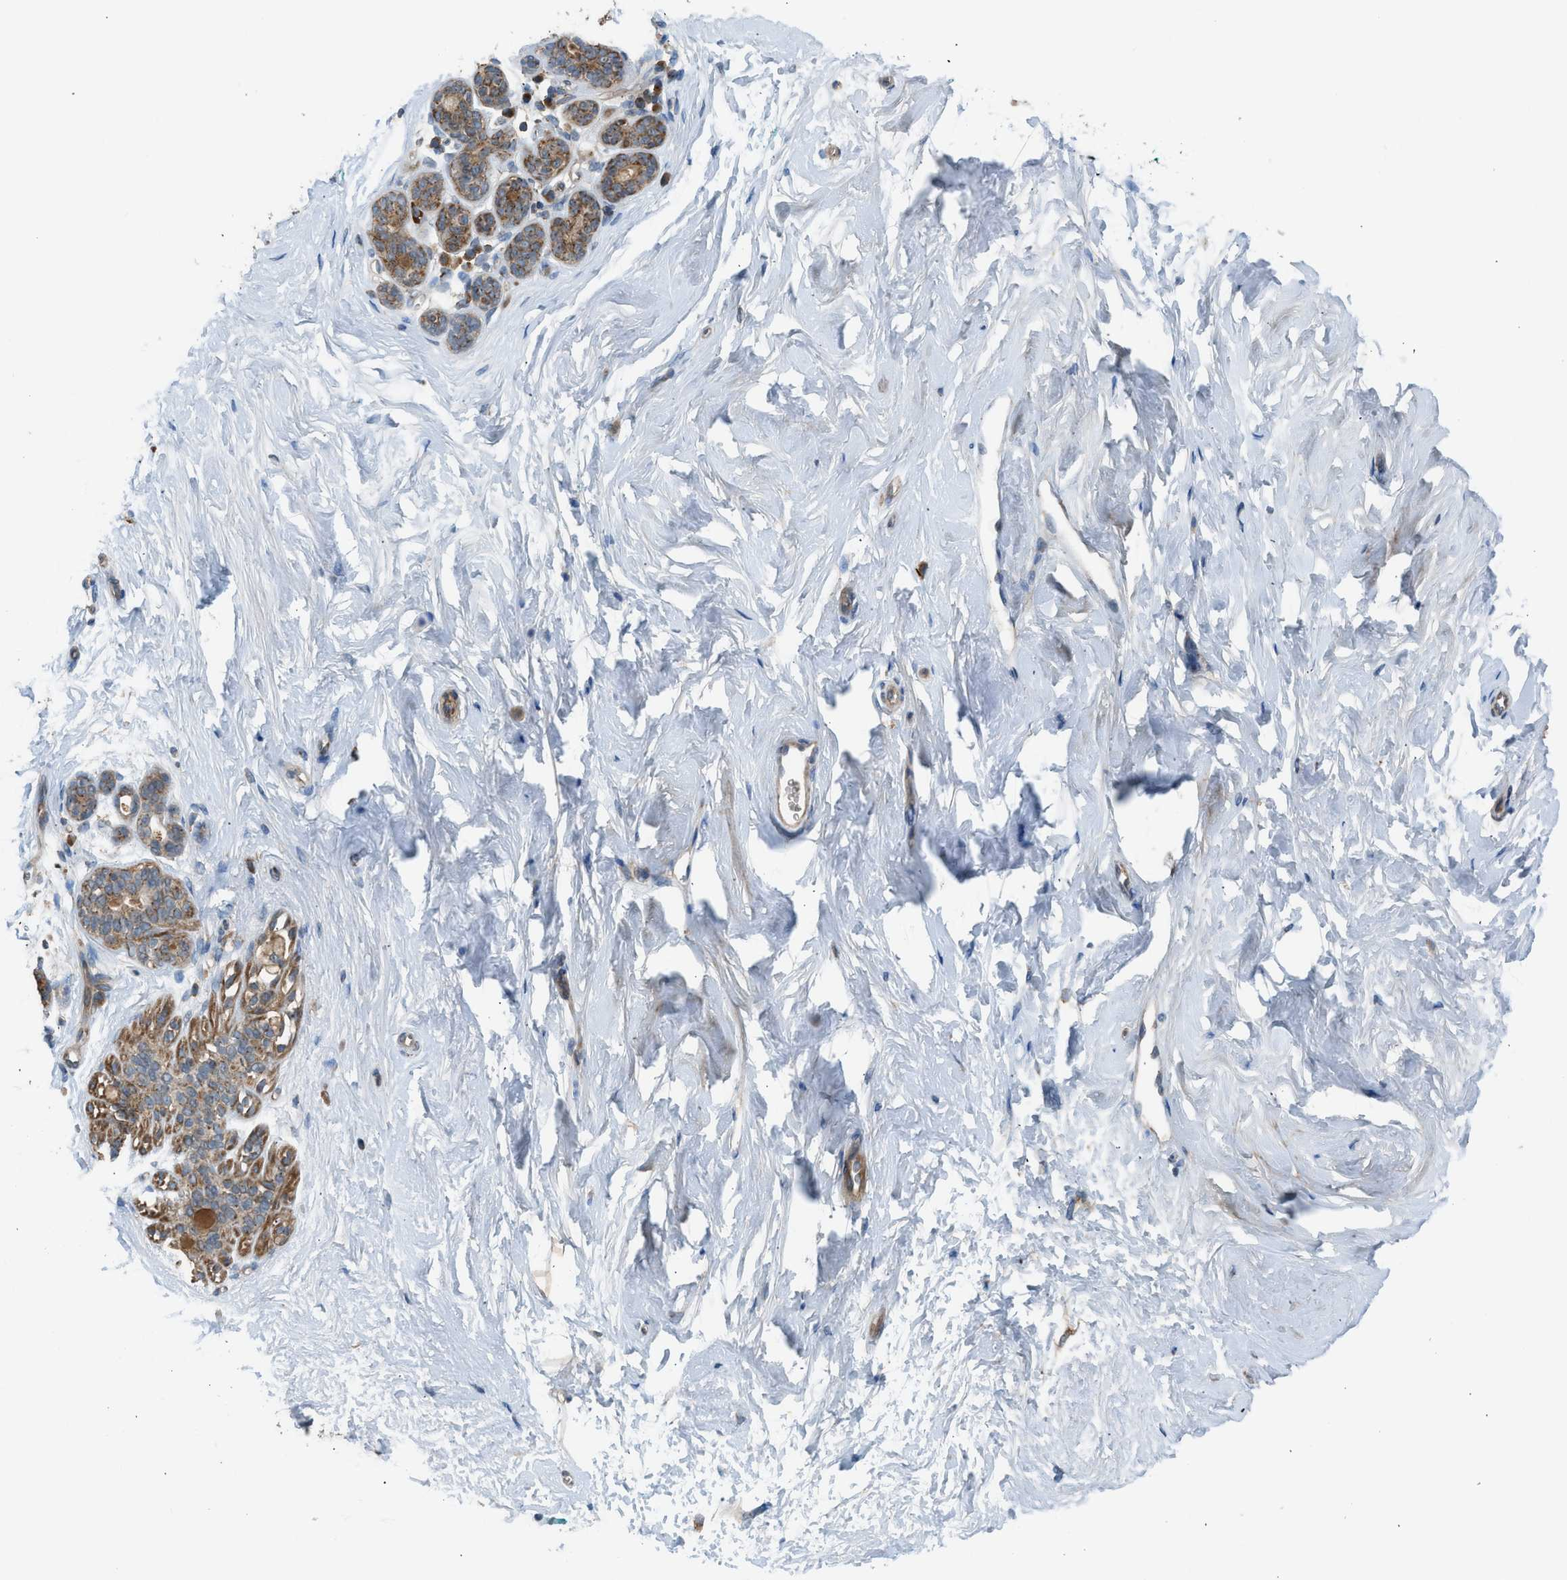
{"staining": {"intensity": "weak", "quantity": ">75%", "location": "cytoplasmic/membranous"}, "tissue": "breast", "cell_type": "Adipocytes", "image_type": "normal", "snomed": [{"axis": "morphology", "description": "Normal tissue, NOS"}, {"axis": "topography", "description": "Breast"}], "caption": "Immunohistochemical staining of unremarkable human breast displays weak cytoplasmic/membranous protein staining in approximately >75% of adipocytes.", "gene": "STARD3", "patient": {"sex": "female", "age": 52}}